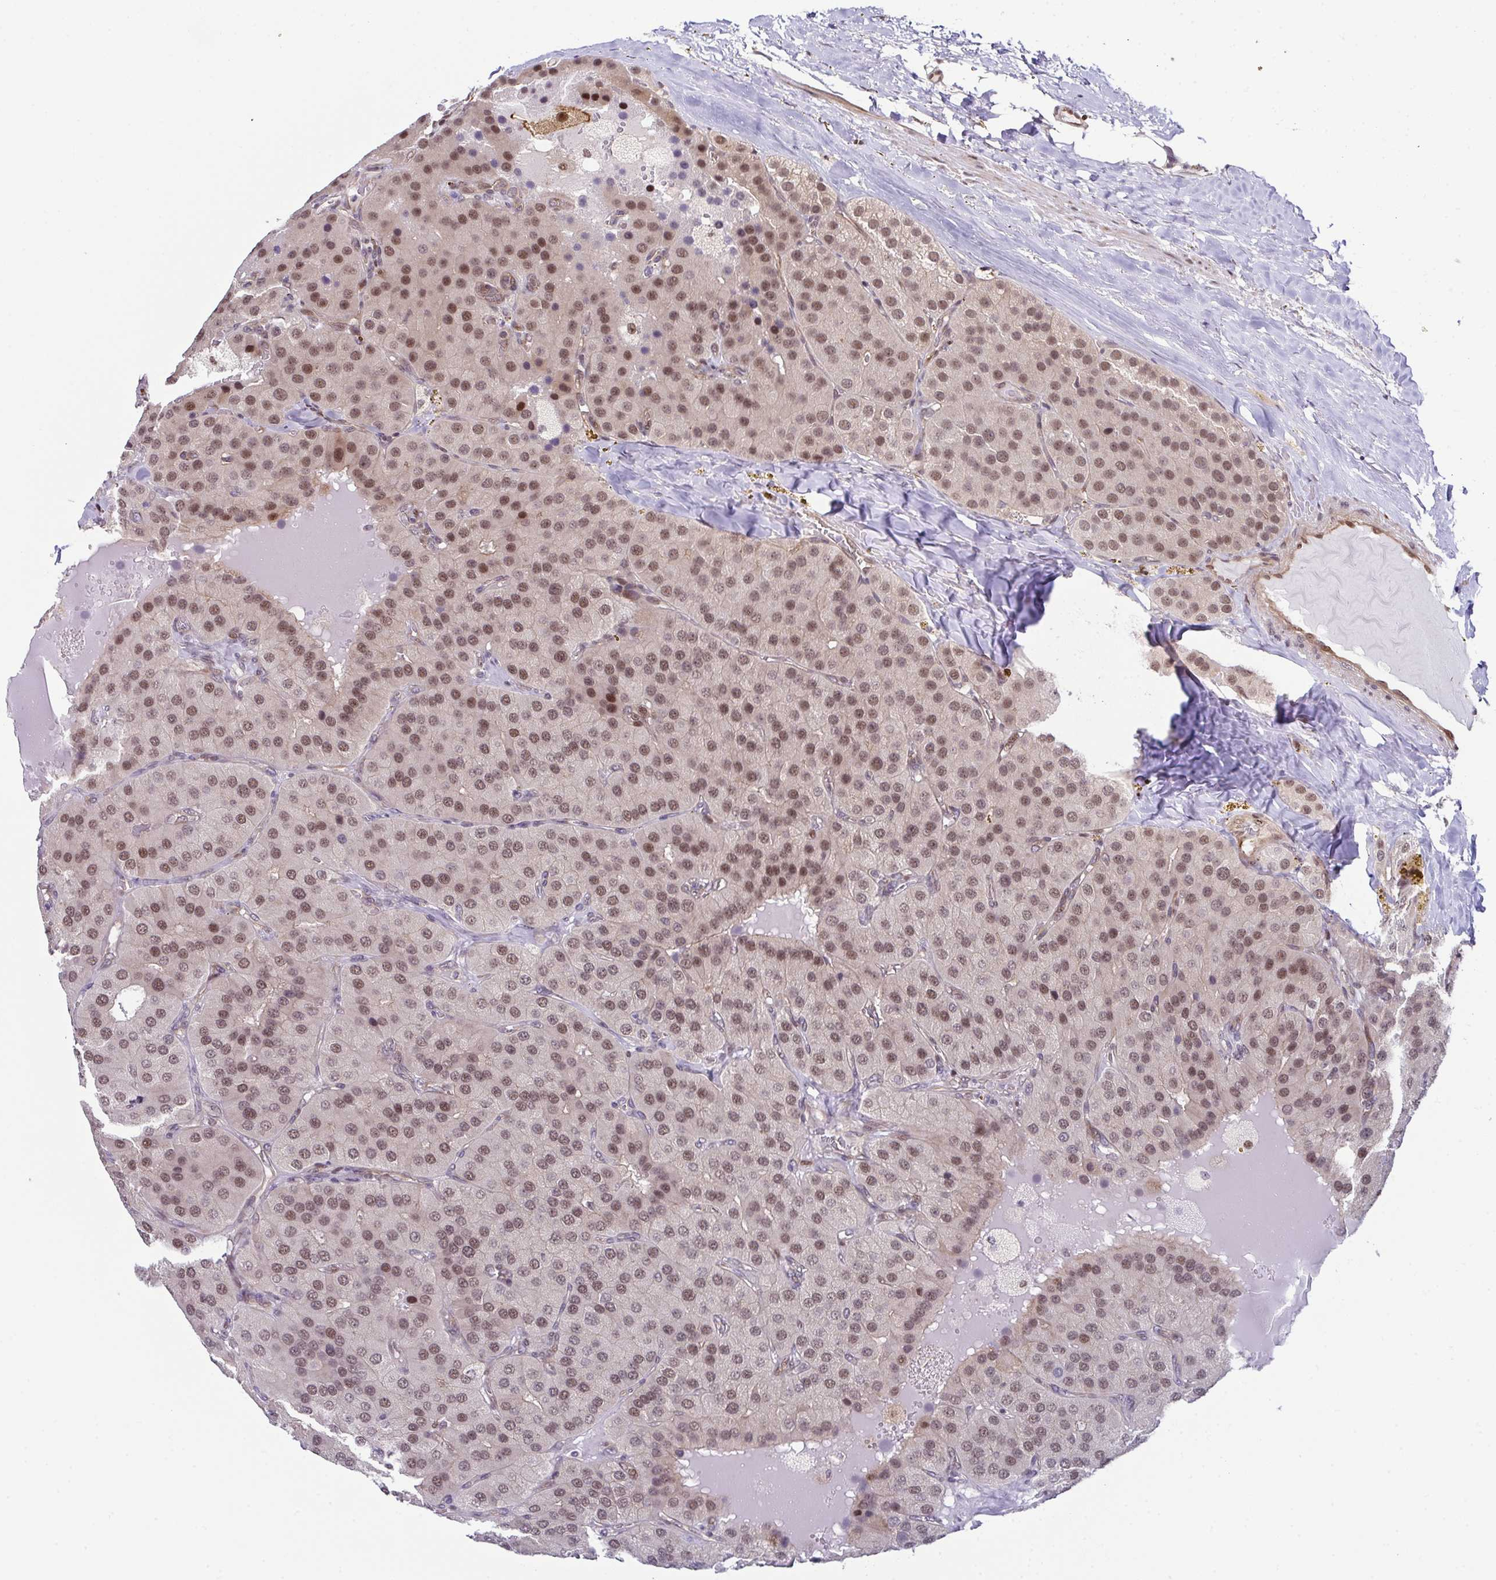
{"staining": {"intensity": "moderate", "quantity": ">75%", "location": "nuclear"}, "tissue": "parathyroid gland", "cell_type": "Glandular cells", "image_type": "normal", "snomed": [{"axis": "morphology", "description": "Normal tissue, NOS"}, {"axis": "morphology", "description": "Adenoma, NOS"}, {"axis": "topography", "description": "Parathyroid gland"}], "caption": "Immunohistochemistry of normal parathyroid gland exhibits medium levels of moderate nuclear staining in approximately >75% of glandular cells.", "gene": "DNAJB1", "patient": {"sex": "female", "age": 86}}